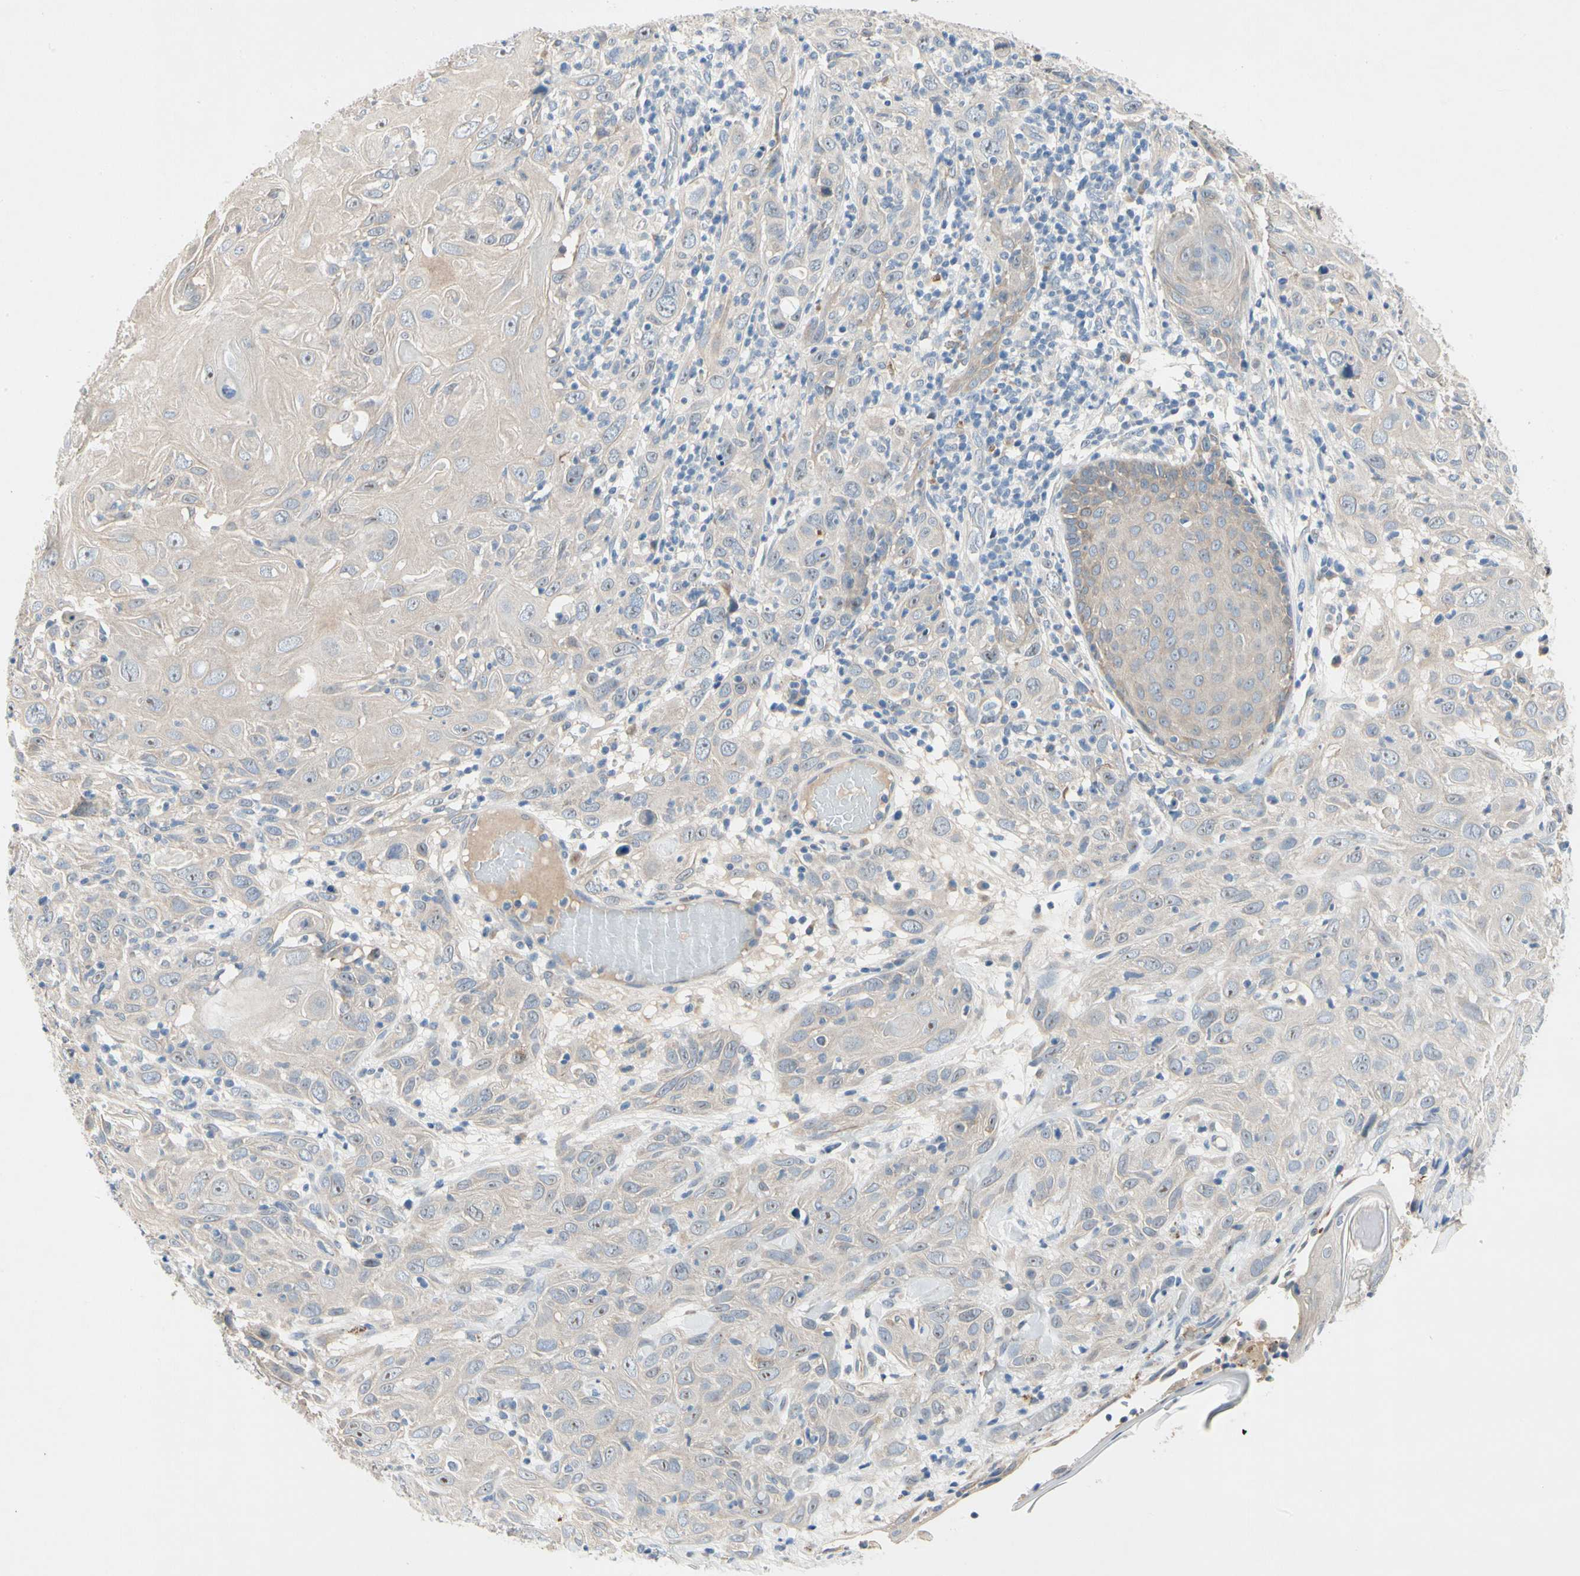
{"staining": {"intensity": "negative", "quantity": "none", "location": "none"}, "tissue": "skin cancer", "cell_type": "Tumor cells", "image_type": "cancer", "snomed": [{"axis": "morphology", "description": "Squamous cell carcinoma, NOS"}, {"axis": "topography", "description": "Skin"}], "caption": "Squamous cell carcinoma (skin) stained for a protein using IHC displays no positivity tumor cells.", "gene": "GAS6", "patient": {"sex": "female", "age": 88}}